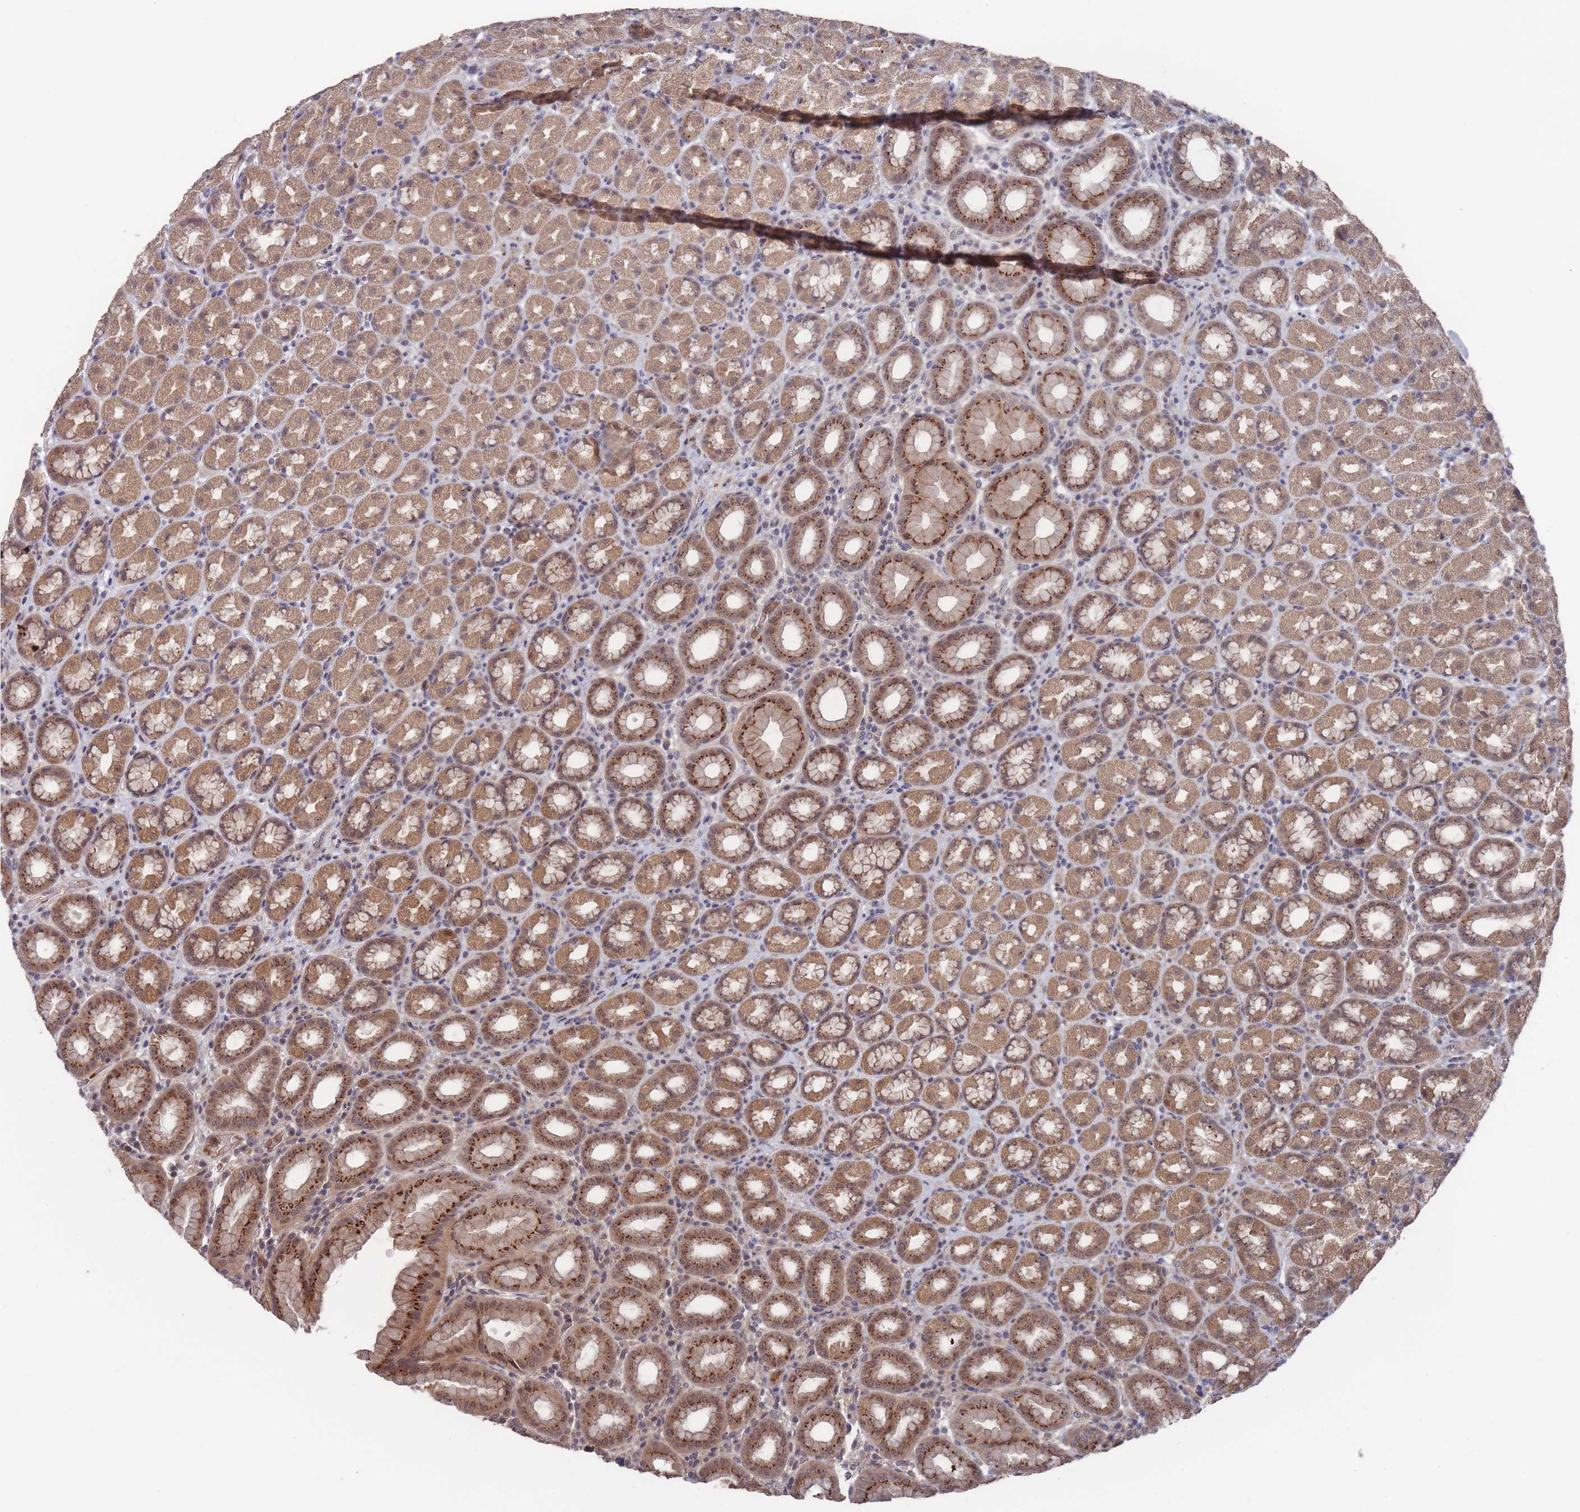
{"staining": {"intensity": "moderate", "quantity": ">75%", "location": "cytoplasmic/membranous,nuclear"}, "tissue": "stomach", "cell_type": "Glandular cells", "image_type": "normal", "snomed": [{"axis": "morphology", "description": "Normal tissue, NOS"}, {"axis": "topography", "description": "Stomach, upper"}, {"axis": "topography", "description": "Stomach"}], "caption": "Normal stomach reveals moderate cytoplasmic/membranous,nuclear positivity in approximately >75% of glandular cells (DAB = brown stain, brightfield microscopy at high magnification)..", "gene": "SF3B1", "patient": {"sex": "male", "age": 68}}